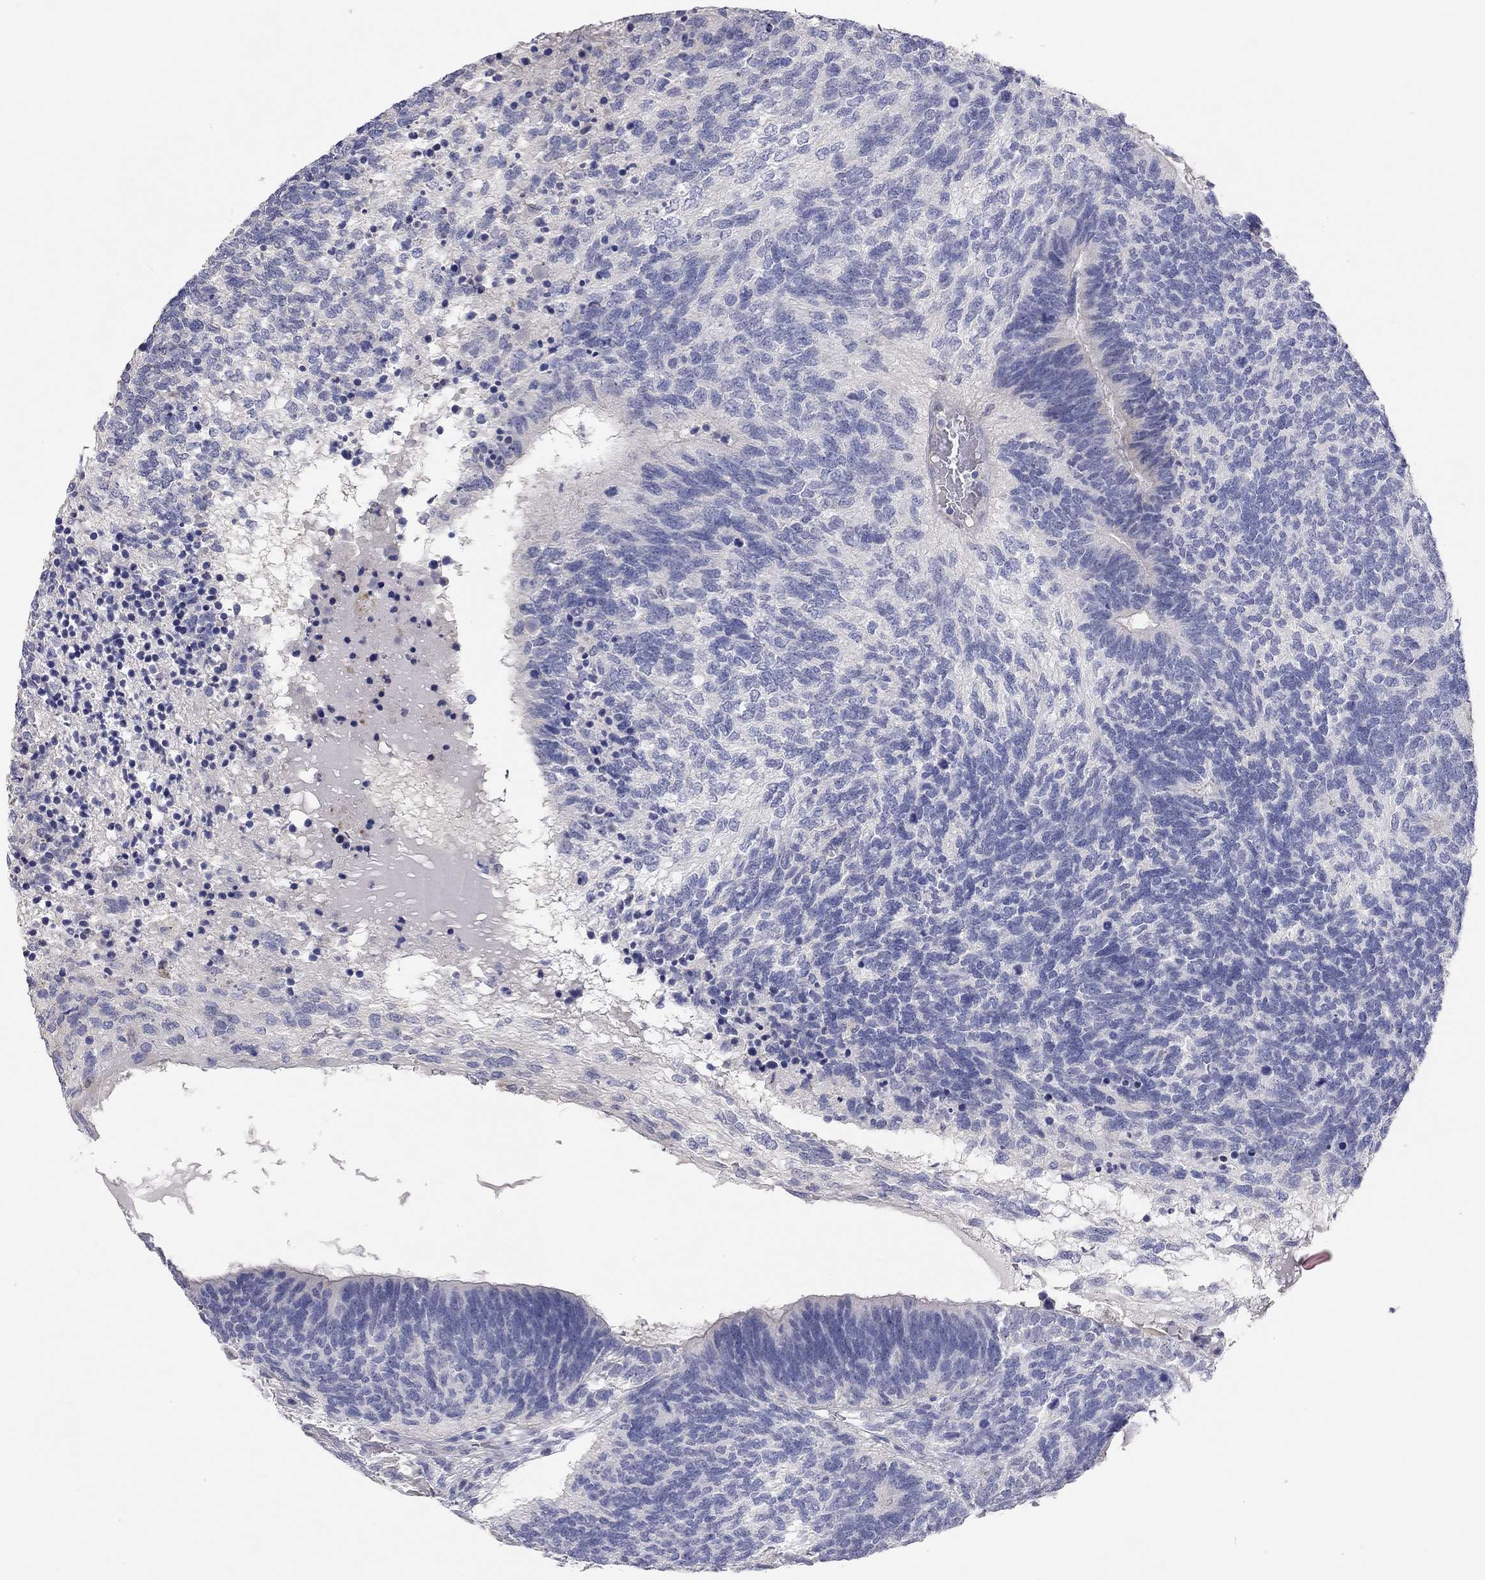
{"staining": {"intensity": "negative", "quantity": "none", "location": "none"}, "tissue": "testis cancer", "cell_type": "Tumor cells", "image_type": "cancer", "snomed": [{"axis": "morphology", "description": "Seminoma, NOS"}, {"axis": "morphology", "description": "Carcinoma, Embryonal, NOS"}, {"axis": "topography", "description": "Testis"}], "caption": "The micrograph displays no significant positivity in tumor cells of testis embryonal carcinoma.", "gene": "PAPSS2", "patient": {"sex": "male", "age": 41}}